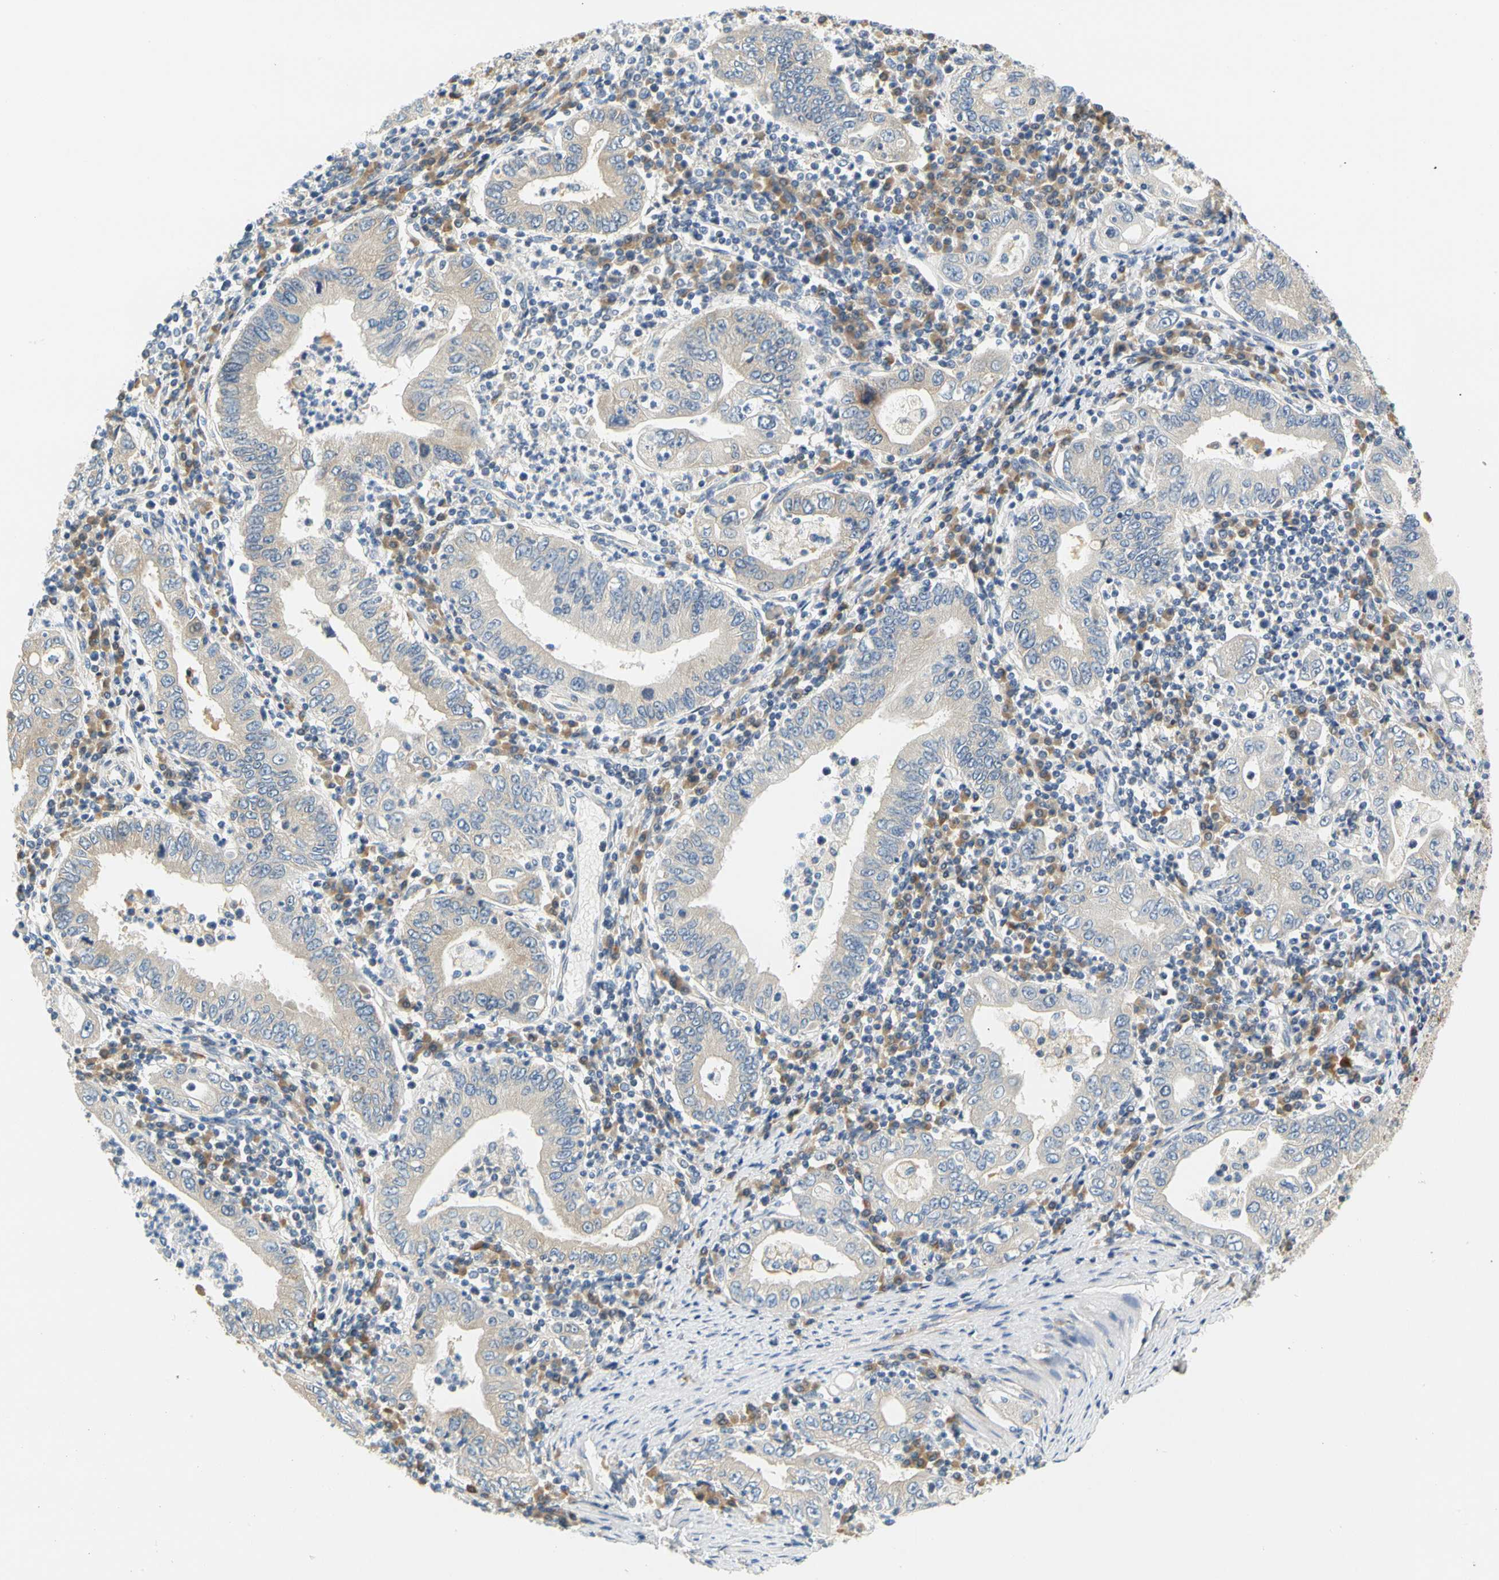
{"staining": {"intensity": "weak", "quantity": "25%-75%", "location": "cytoplasmic/membranous"}, "tissue": "stomach cancer", "cell_type": "Tumor cells", "image_type": "cancer", "snomed": [{"axis": "morphology", "description": "Normal tissue, NOS"}, {"axis": "morphology", "description": "Adenocarcinoma, NOS"}, {"axis": "topography", "description": "Esophagus"}, {"axis": "topography", "description": "Stomach, upper"}, {"axis": "topography", "description": "Peripheral nerve tissue"}], "caption": "Tumor cells show weak cytoplasmic/membranous staining in about 25%-75% of cells in stomach cancer.", "gene": "LRRC47", "patient": {"sex": "male", "age": 62}}